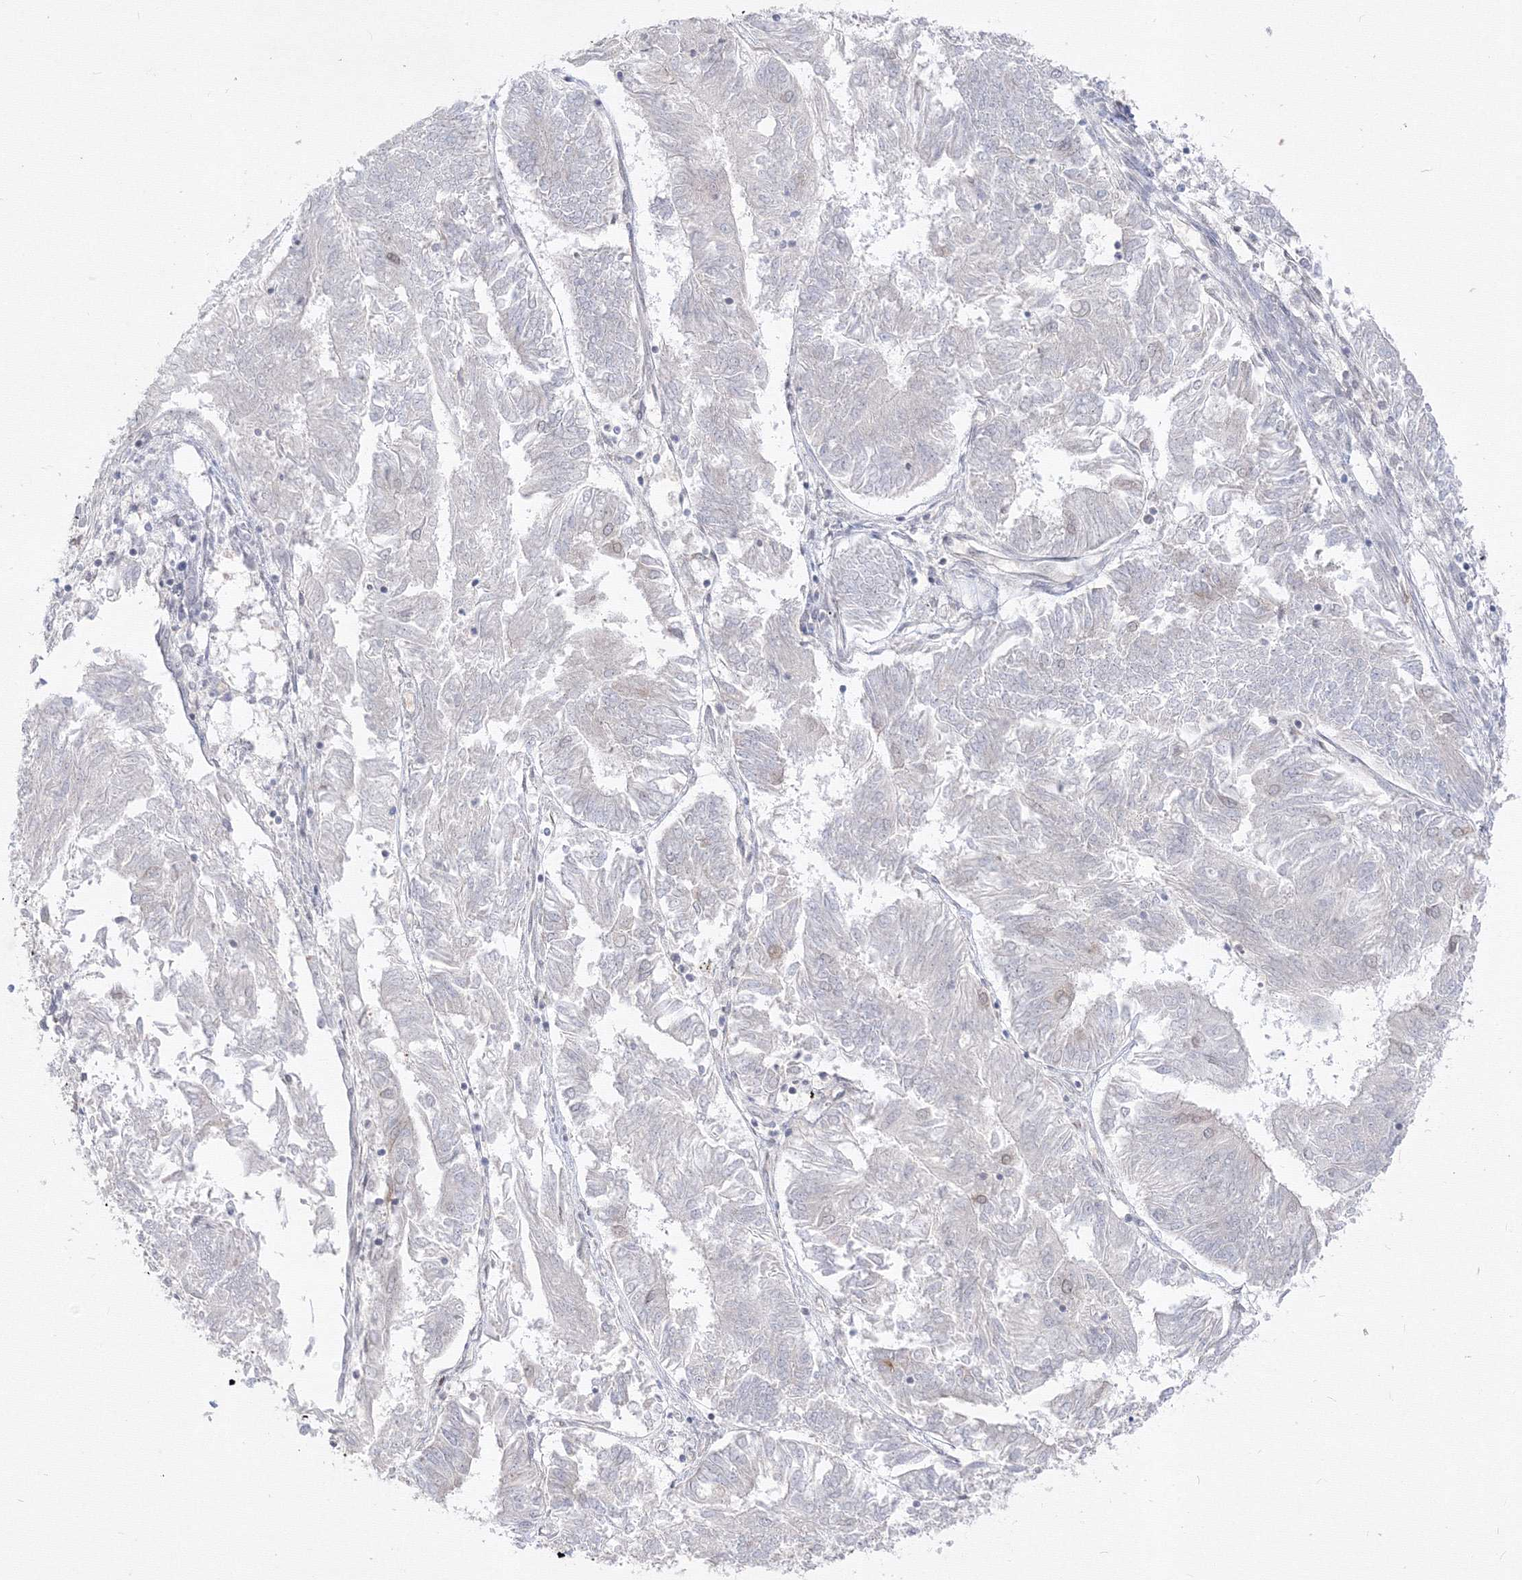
{"staining": {"intensity": "negative", "quantity": "none", "location": "none"}, "tissue": "endometrial cancer", "cell_type": "Tumor cells", "image_type": "cancer", "snomed": [{"axis": "morphology", "description": "Adenocarcinoma, NOS"}, {"axis": "topography", "description": "Endometrium"}], "caption": "This is a micrograph of immunohistochemistry staining of endometrial adenocarcinoma, which shows no expression in tumor cells.", "gene": "DNAJB2", "patient": {"sex": "female", "age": 58}}